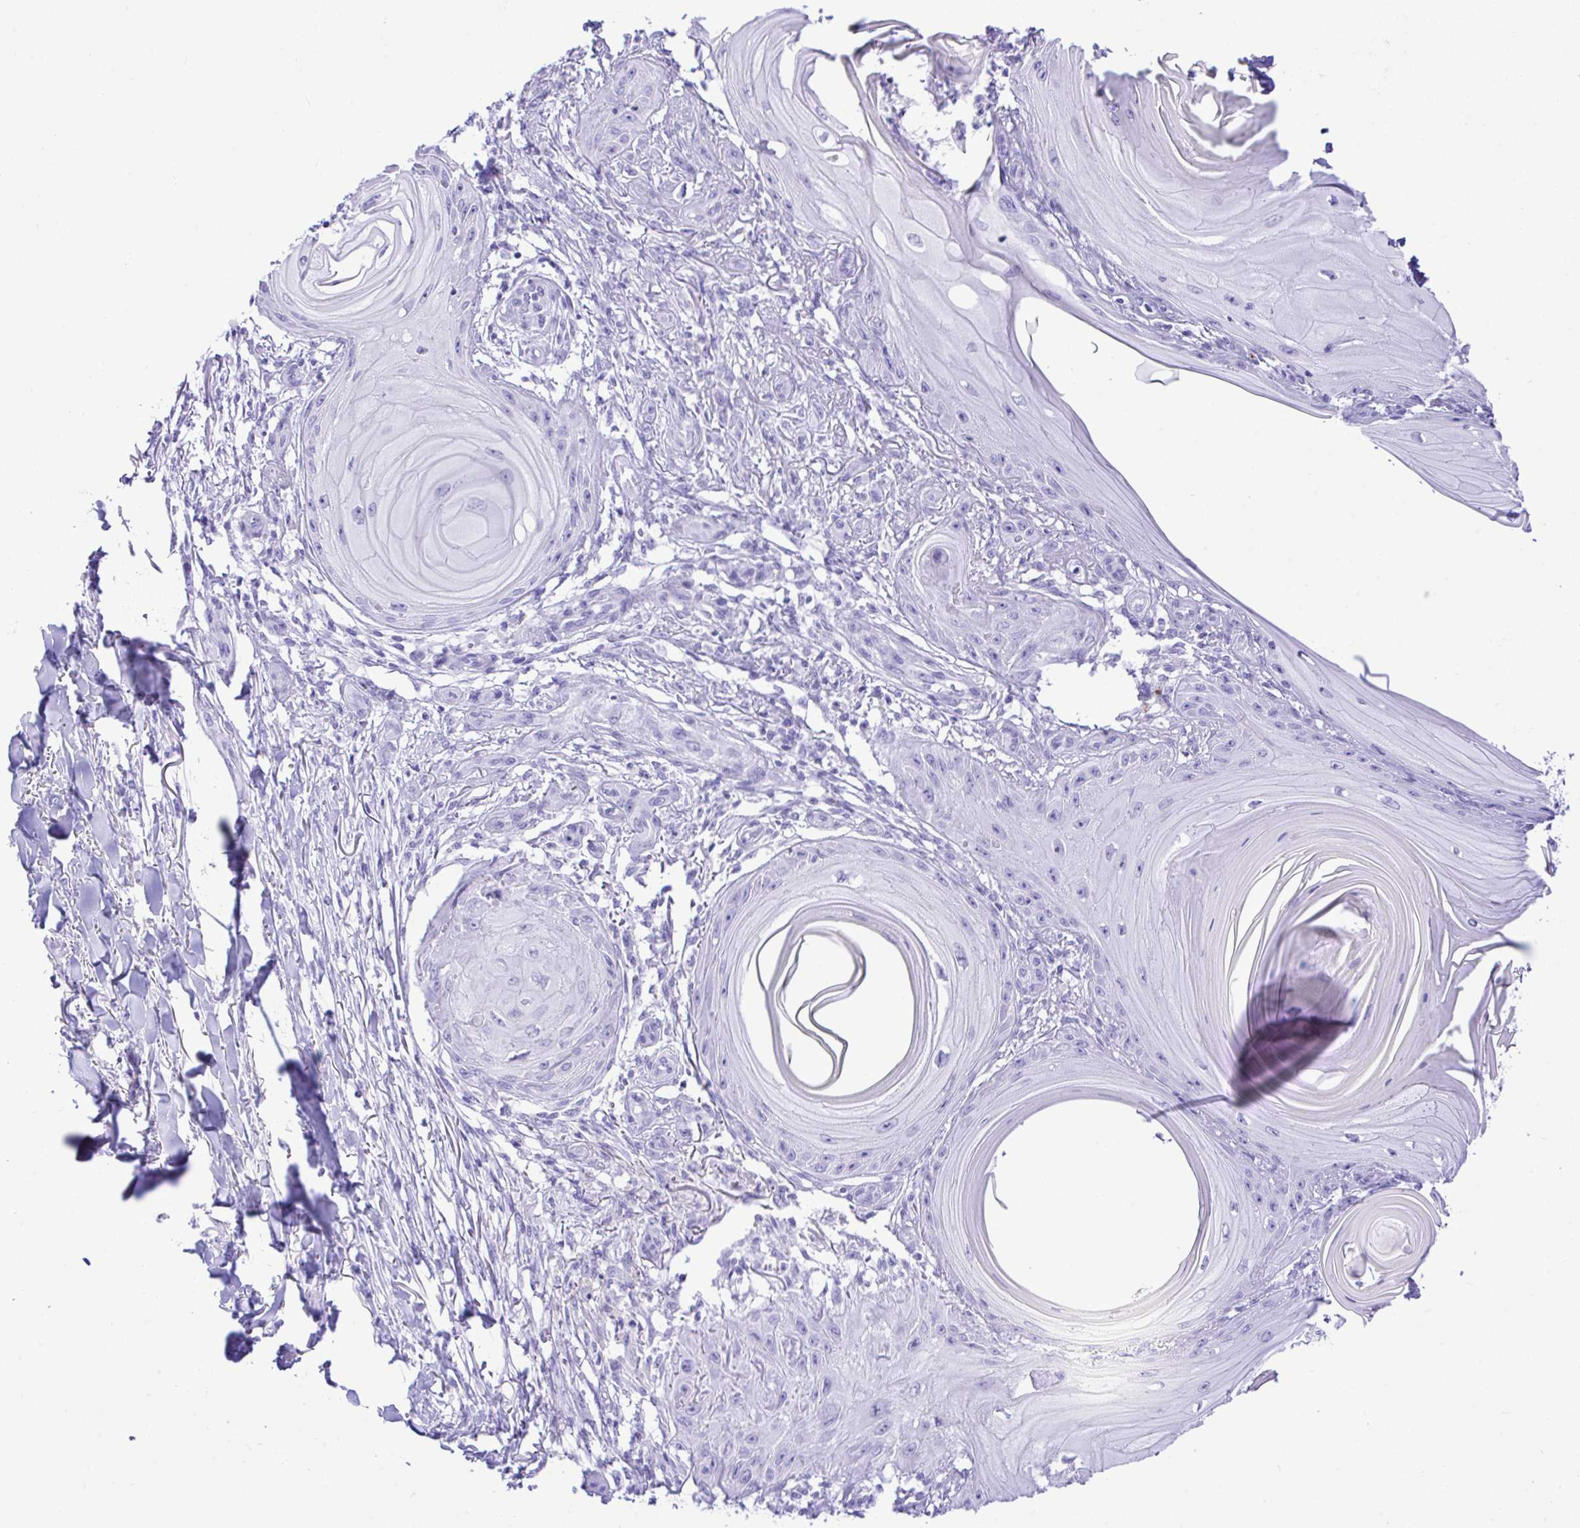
{"staining": {"intensity": "negative", "quantity": "none", "location": "none"}, "tissue": "skin cancer", "cell_type": "Tumor cells", "image_type": "cancer", "snomed": [{"axis": "morphology", "description": "Squamous cell carcinoma, NOS"}, {"axis": "topography", "description": "Skin"}], "caption": "The IHC histopathology image has no significant expression in tumor cells of skin cancer tissue.", "gene": "SELENOV", "patient": {"sex": "female", "age": 77}}